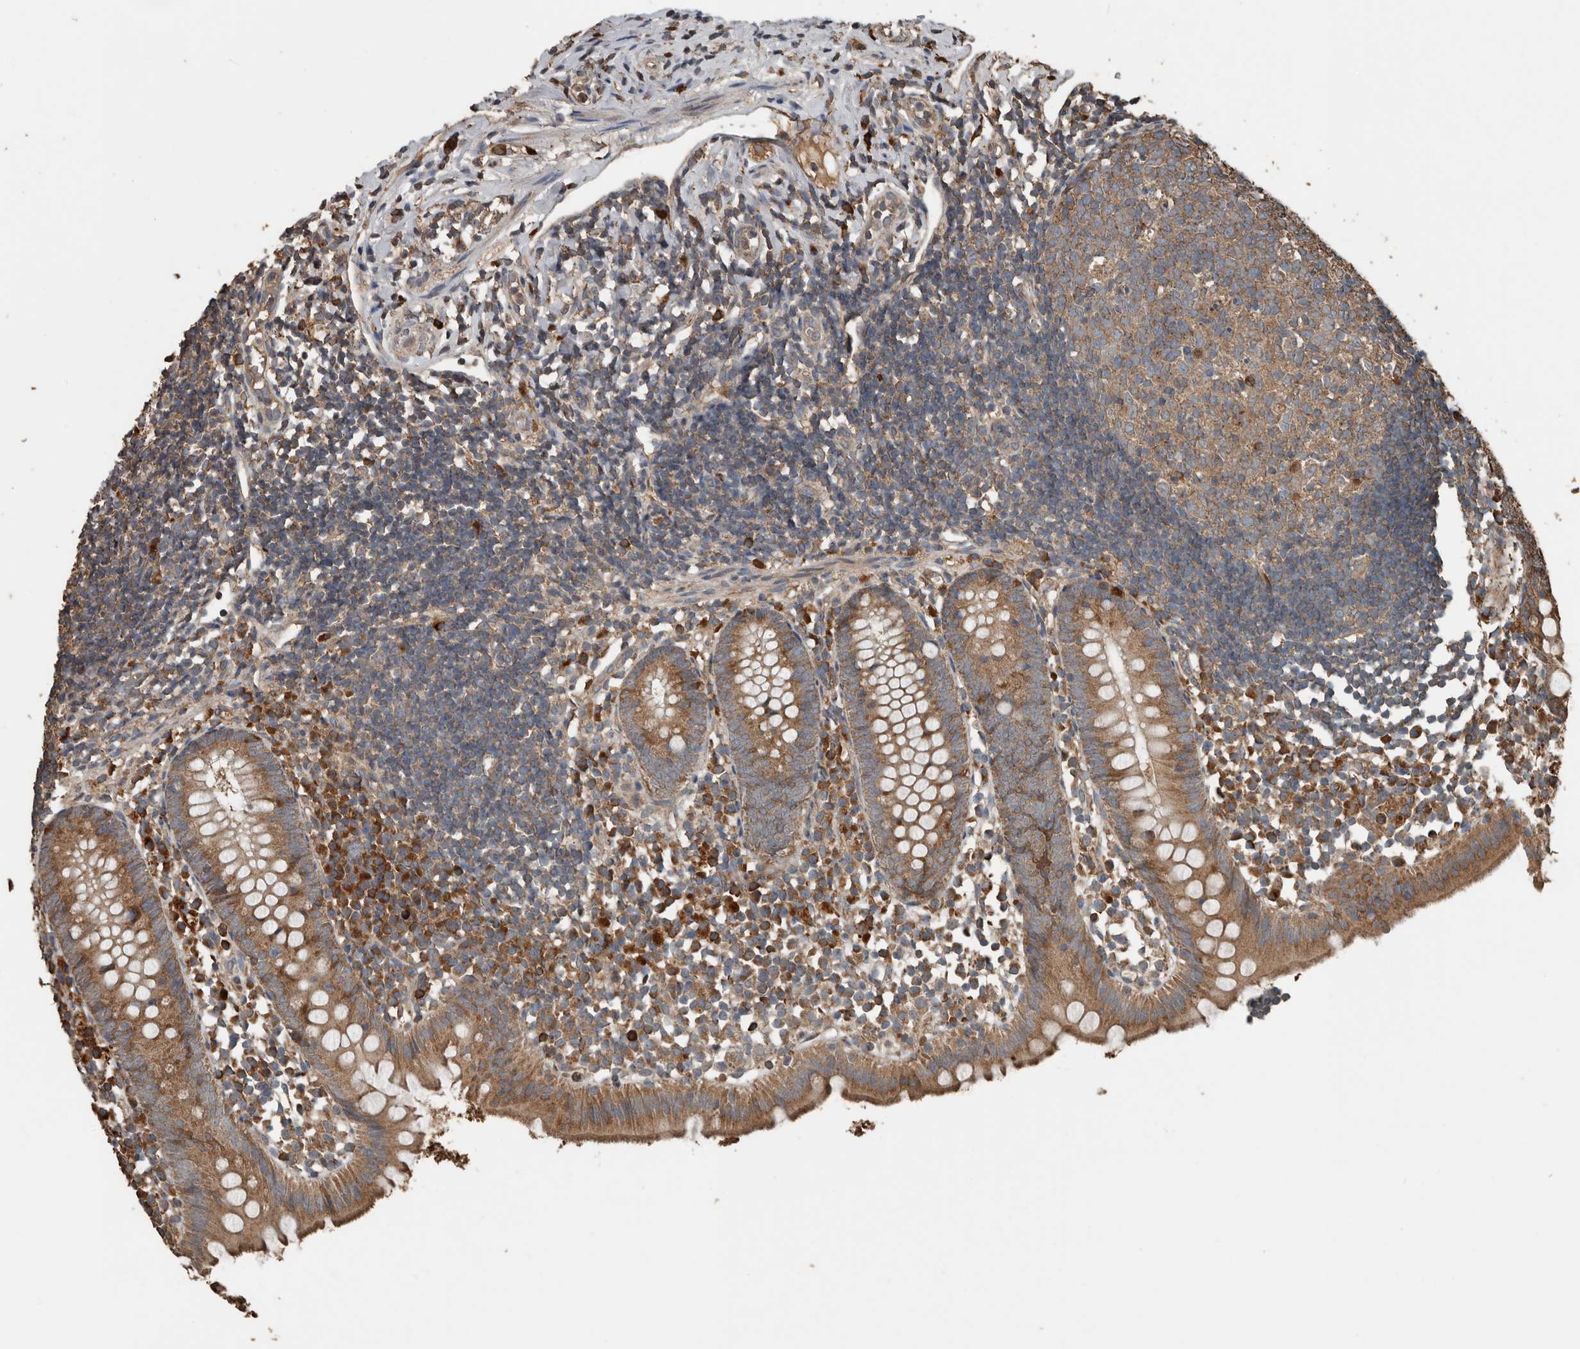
{"staining": {"intensity": "moderate", "quantity": ">75%", "location": "cytoplasmic/membranous"}, "tissue": "appendix", "cell_type": "Glandular cells", "image_type": "normal", "snomed": [{"axis": "morphology", "description": "Normal tissue, NOS"}, {"axis": "topography", "description": "Appendix"}], "caption": "Protein staining displays moderate cytoplasmic/membranous staining in approximately >75% of glandular cells in unremarkable appendix.", "gene": "RNF207", "patient": {"sex": "female", "age": 20}}